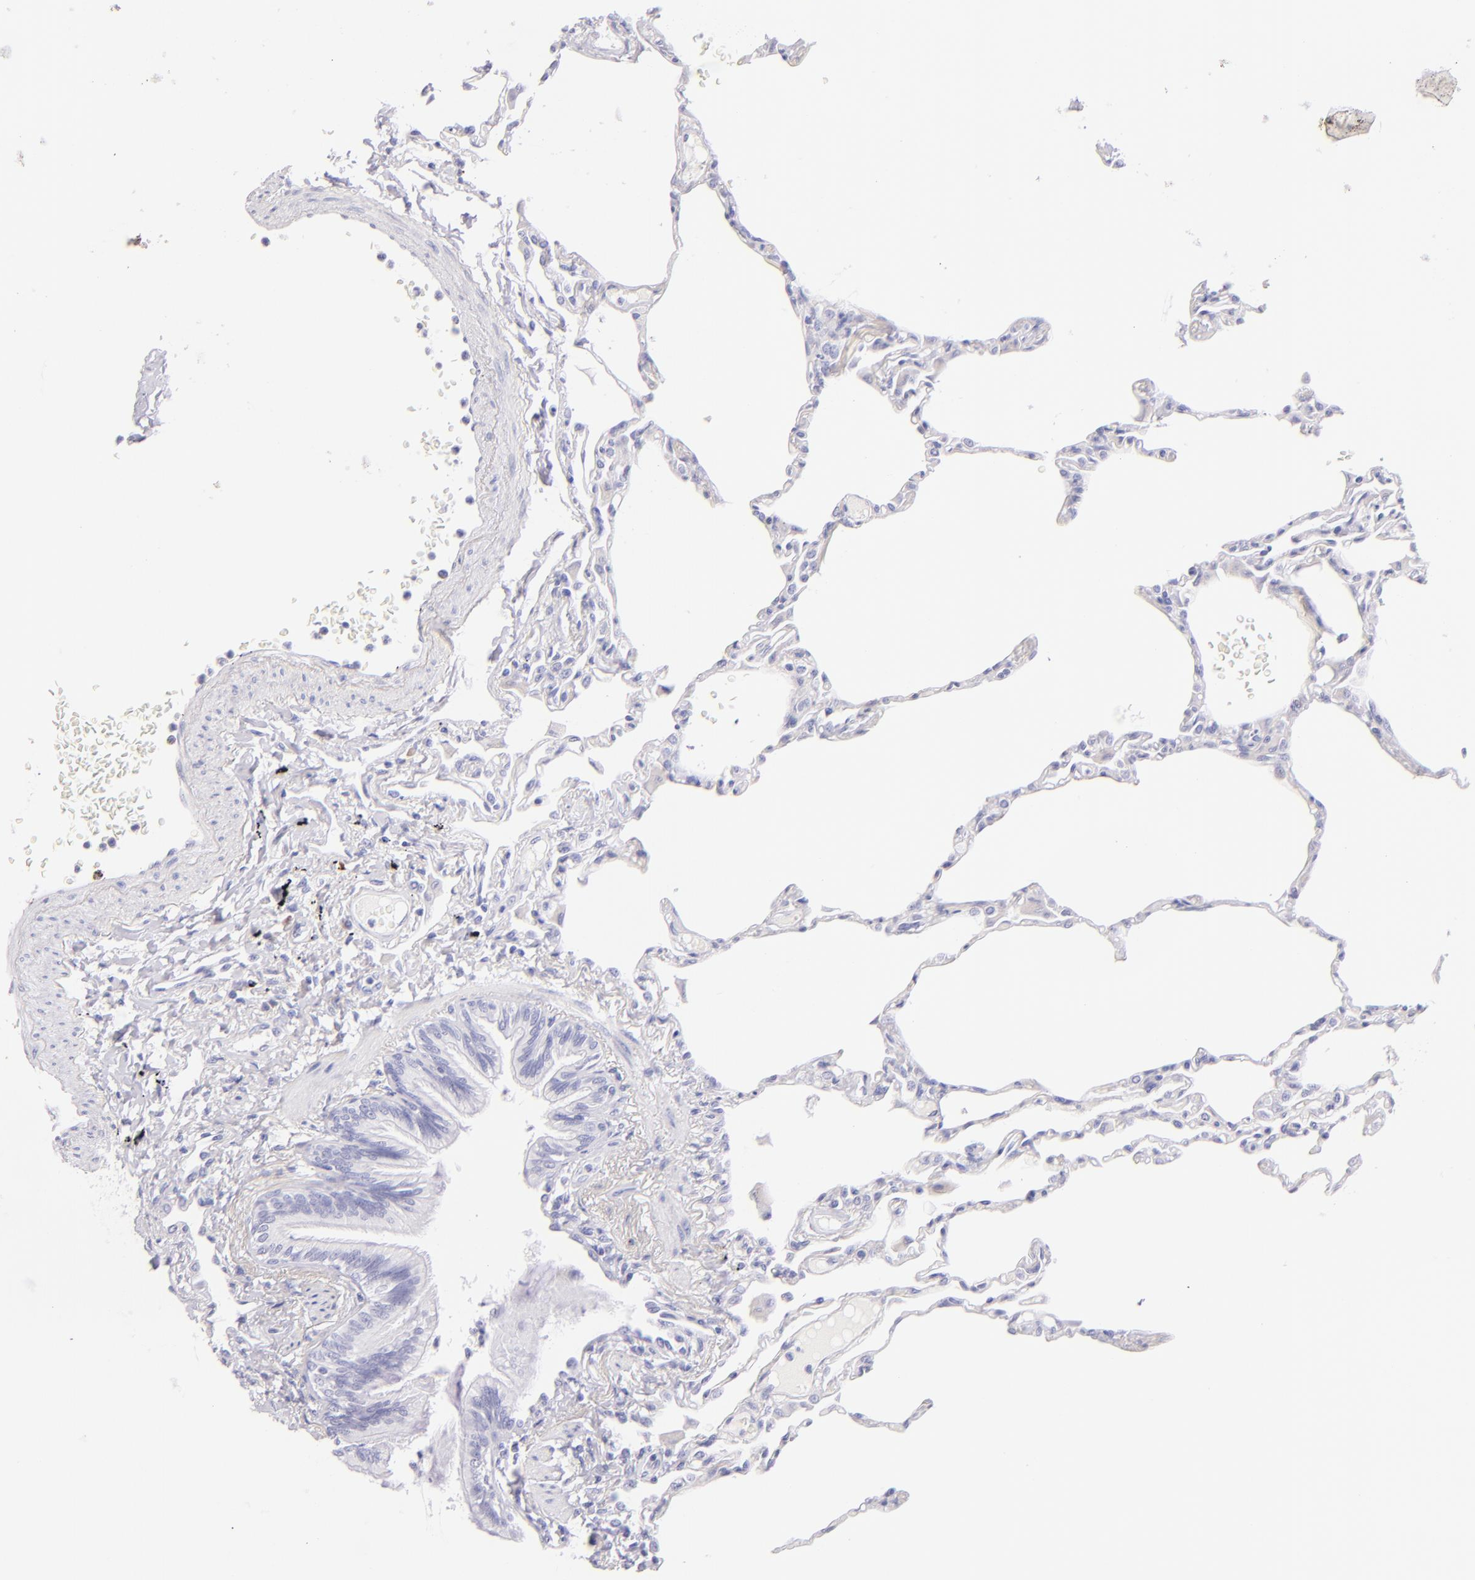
{"staining": {"intensity": "negative", "quantity": "none", "location": "none"}, "tissue": "lung", "cell_type": "Alveolar cells", "image_type": "normal", "snomed": [{"axis": "morphology", "description": "Normal tissue, NOS"}, {"axis": "topography", "description": "Lung"}], "caption": "IHC of normal lung displays no staining in alveolar cells.", "gene": "SDC1", "patient": {"sex": "female", "age": 49}}